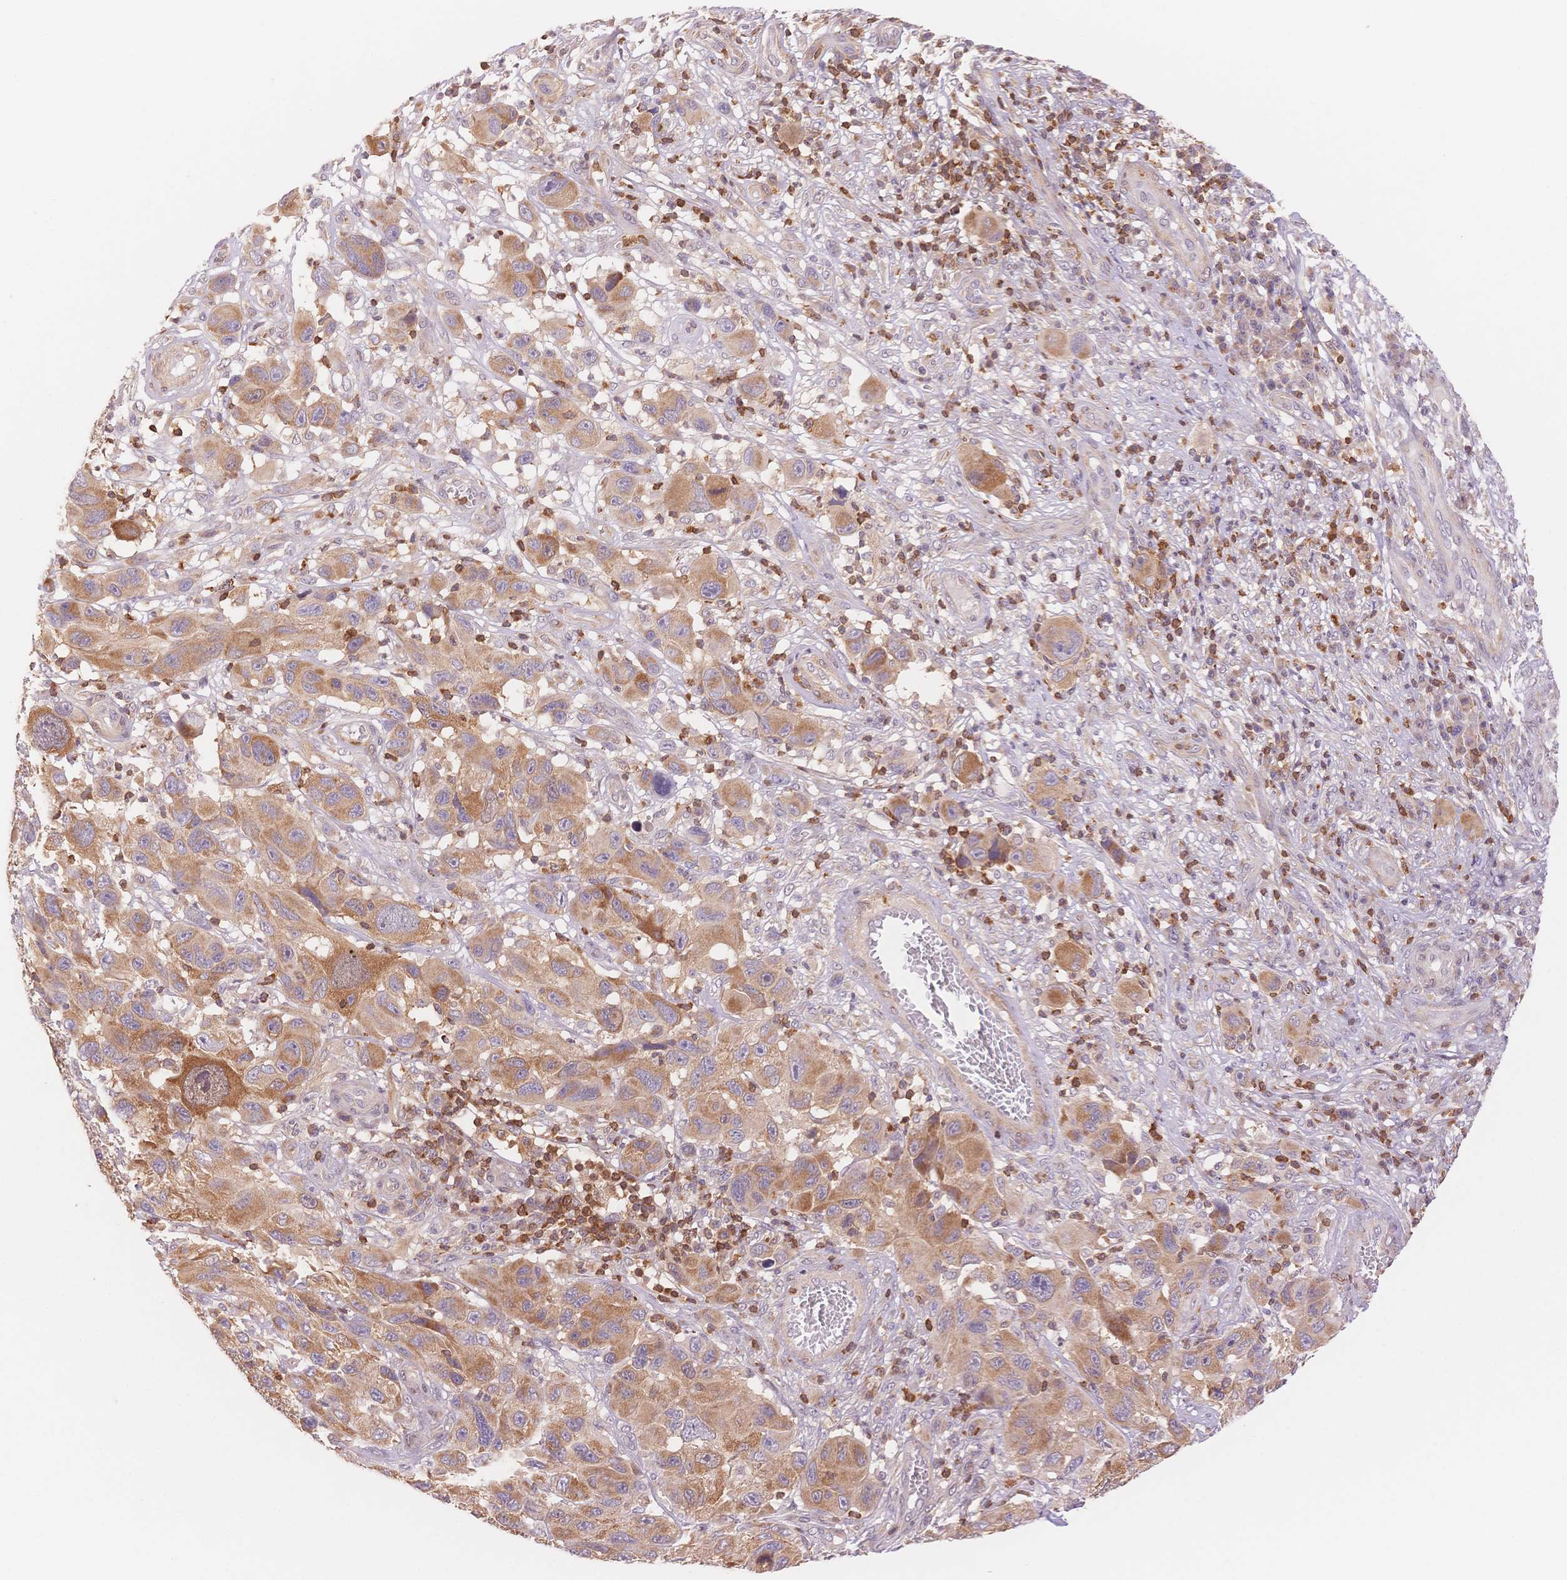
{"staining": {"intensity": "moderate", "quantity": "25%-75%", "location": "cytoplasmic/membranous"}, "tissue": "melanoma", "cell_type": "Tumor cells", "image_type": "cancer", "snomed": [{"axis": "morphology", "description": "Malignant melanoma, NOS"}, {"axis": "topography", "description": "Skin"}], "caption": "High-magnification brightfield microscopy of malignant melanoma stained with DAB (brown) and counterstained with hematoxylin (blue). tumor cells exhibit moderate cytoplasmic/membranous positivity is present in about25%-75% of cells.", "gene": "STK39", "patient": {"sex": "male", "age": 53}}